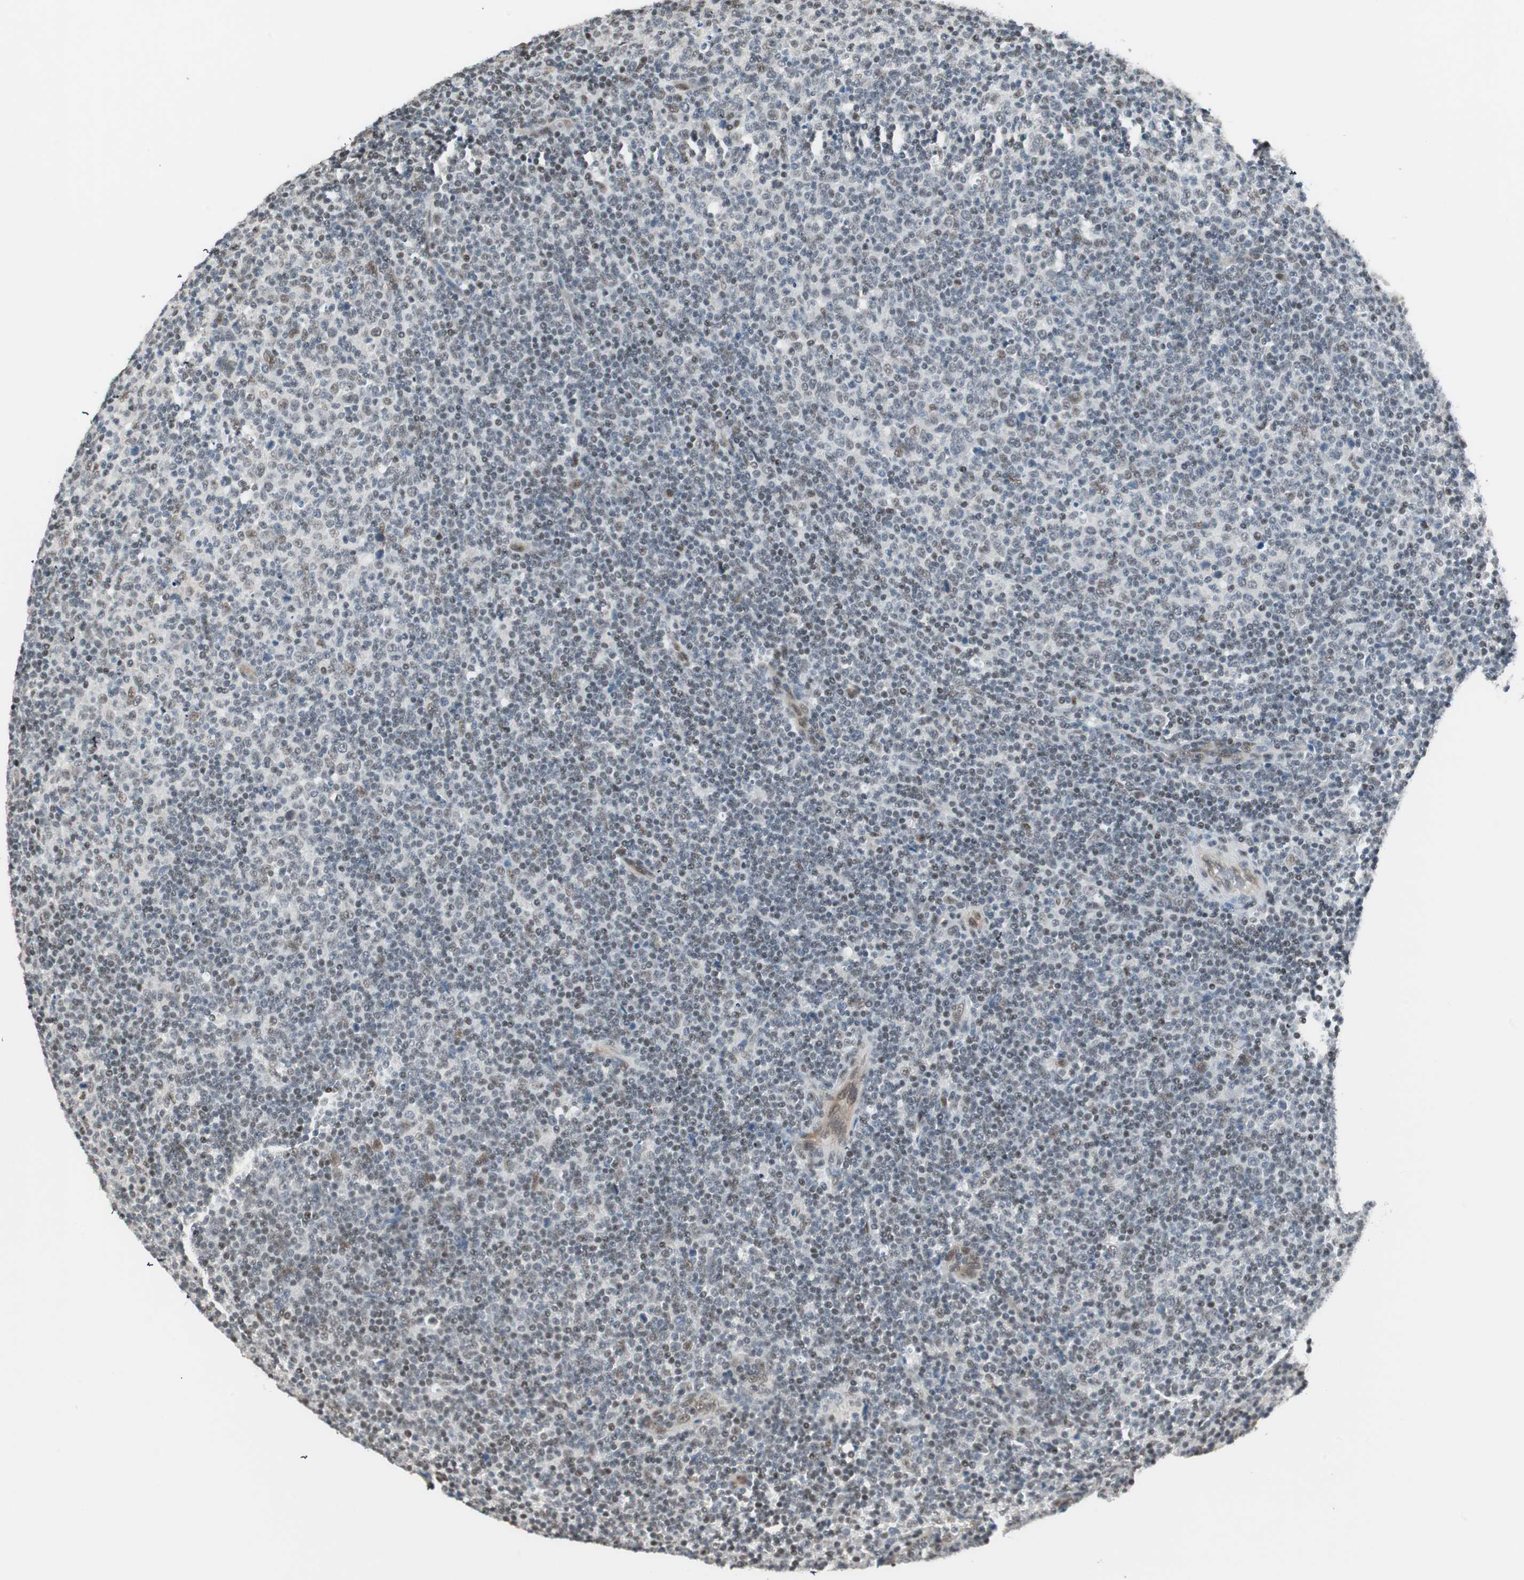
{"staining": {"intensity": "weak", "quantity": "25%-75%", "location": "nuclear"}, "tissue": "lymphoma", "cell_type": "Tumor cells", "image_type": "cancer", "snomed": [{"axis": "morphology", "description": "Malignant lymphoma, non-Hodgkin's type, Low grade"}, {"axis": "topography", "description": "Lymph node"}], "caption": "Weak nuclear protein staining is present in about 25%-75% of tumor cells in lymphoma. Using DAB (3,3'-diaminobenzidine) (brown) and hematoxylin (blue) stains, captured at high magnification using brightfield microscopy.", "gene": "ZBTB17", "patient": {"sex": "male", "age": 70}}